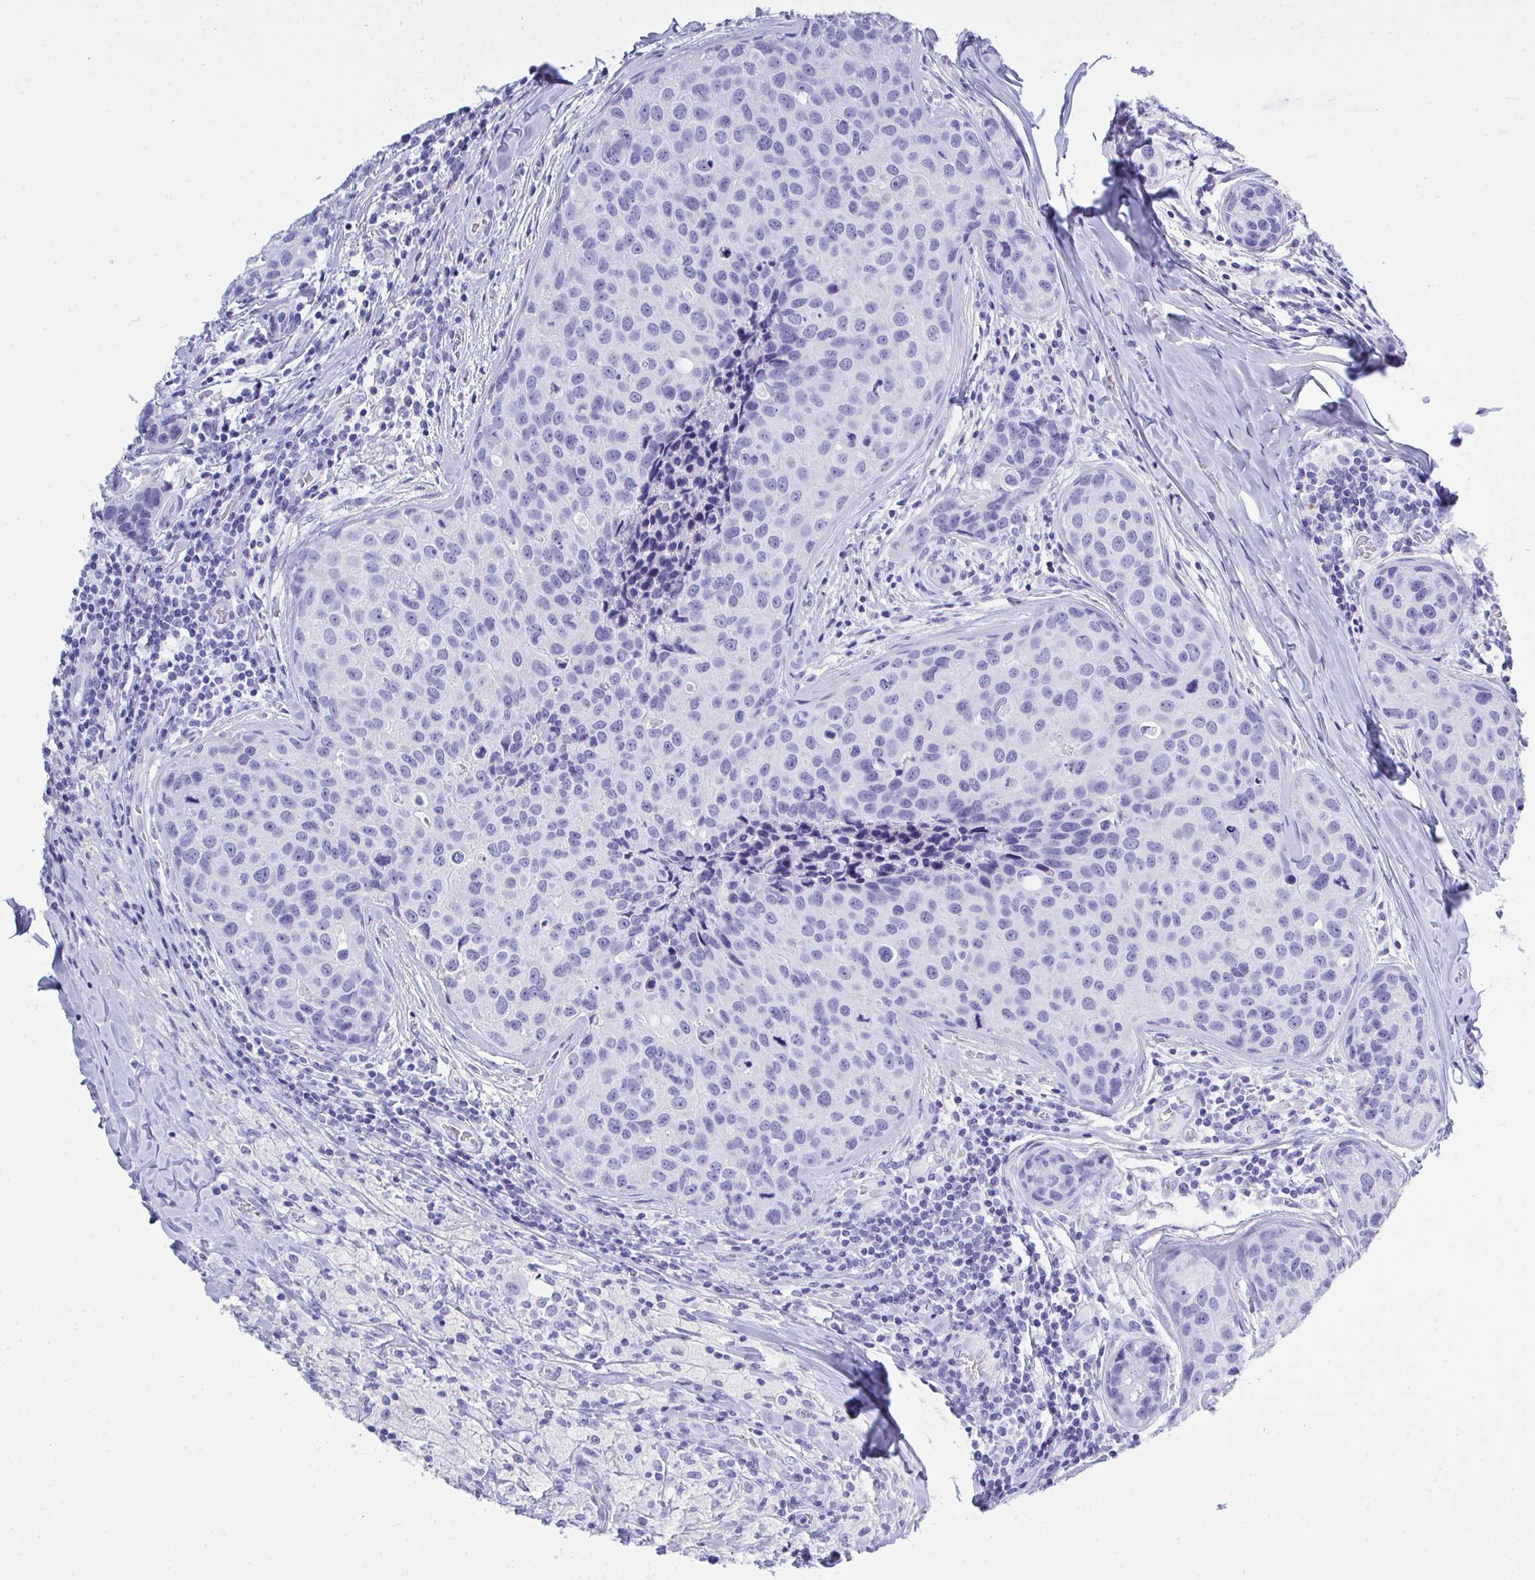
{"staining": {"intensity": "negative", "quantity": "none", "location": "none"}, "tissue": "breast cancer", "cell_type": "Tumor cells", "image_type": "cancer", "snomed": [{"axis": "morphology", "description": "Duct carcinoma"}, {"axis": "topography", "description": "Breast"}], "caption": "Breast cancer was stained to show a protein in brown. There is no significant positivity in tumor cells.", "gene": "AKR1D1", "patient": {"sex": "female", "age": 24}}